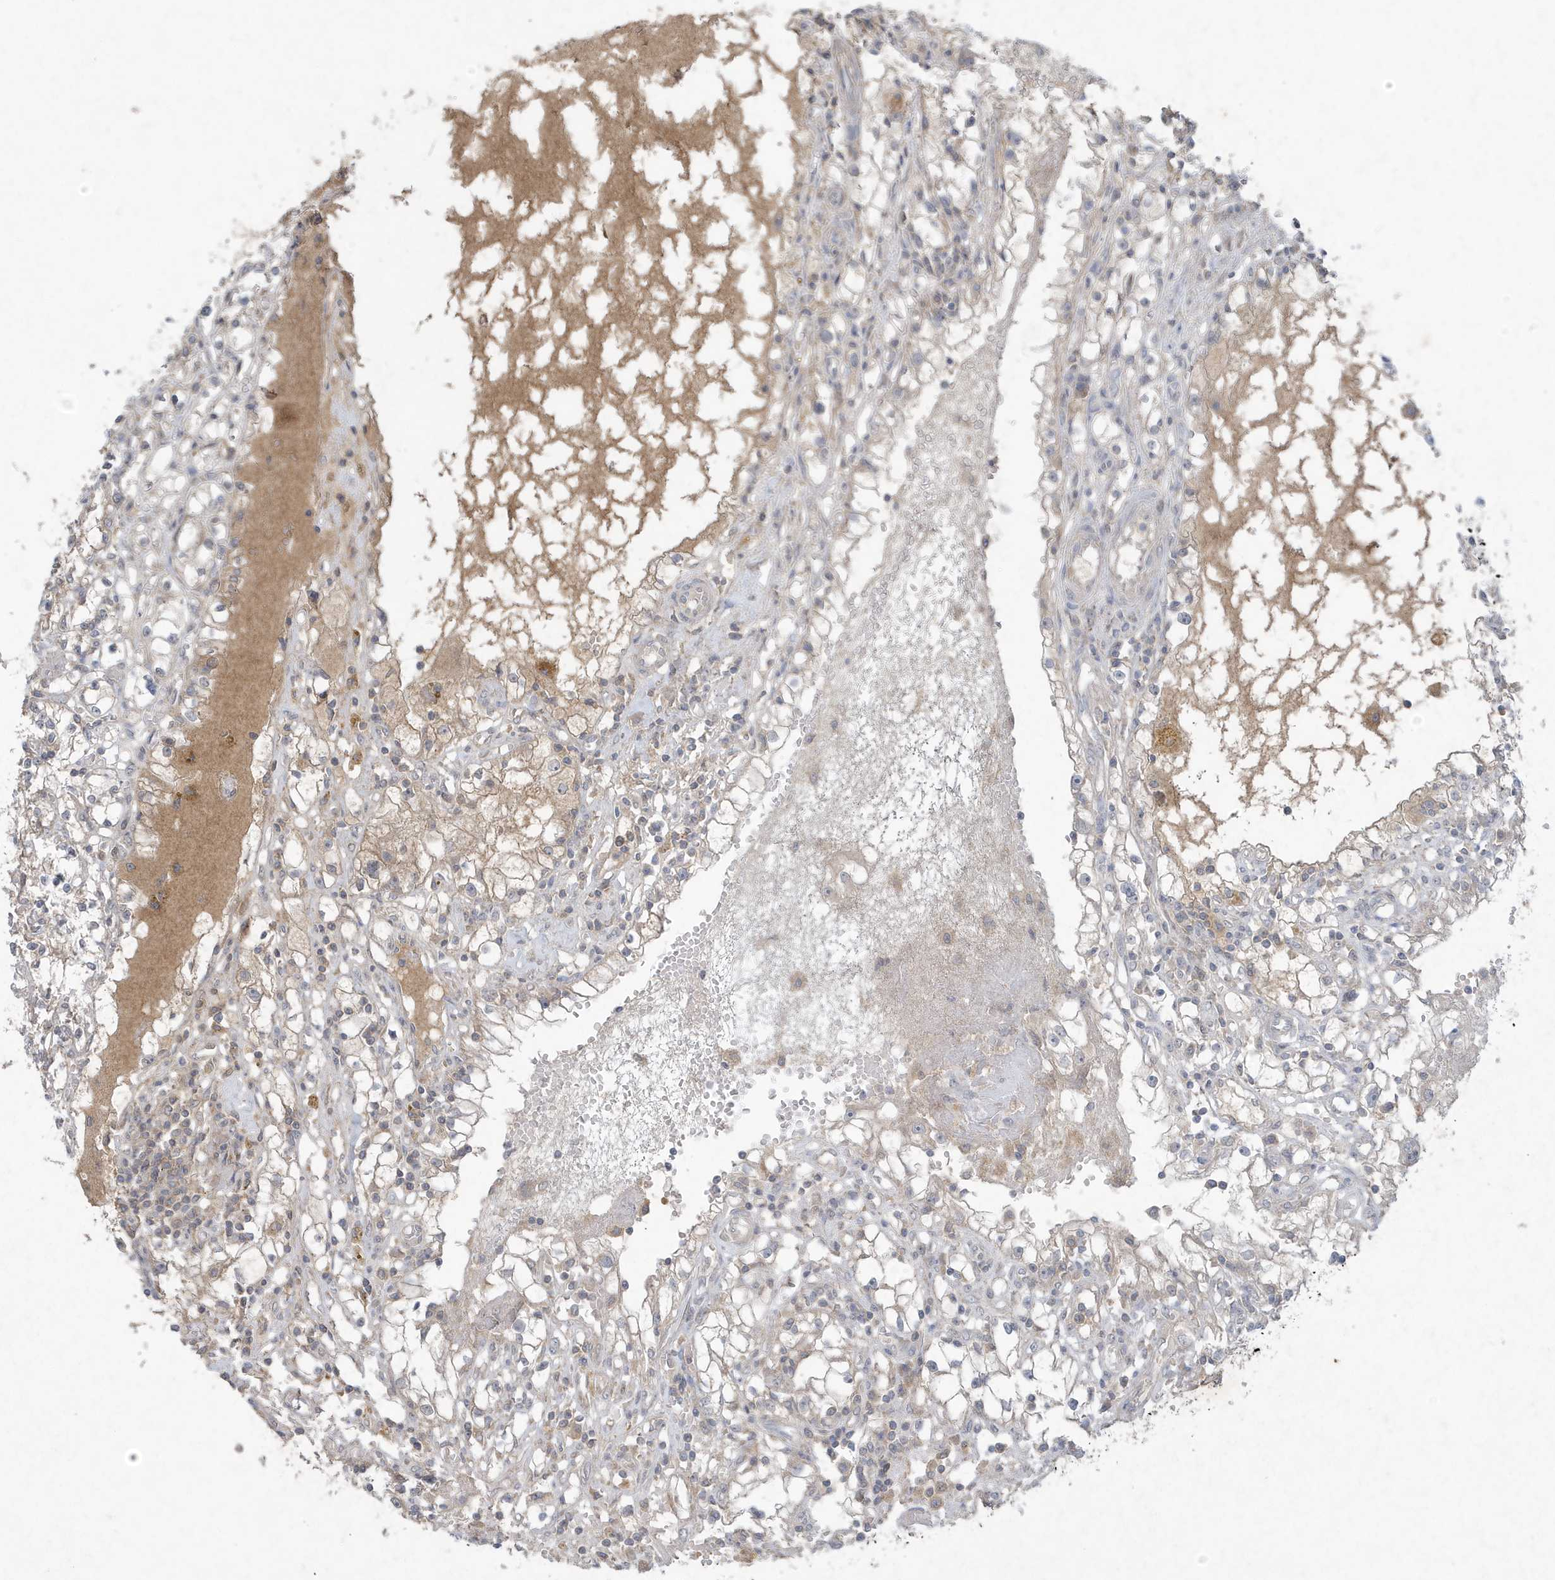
{"staining": {"intensity": "moderate", "quantity": "<25%", "location": "cytoplasmic/membranous"}, "tissue": "renal cancer", "cell_type": "Tumor cells", "image_type": "cancer", "snomed": [{"axis": "morphology", "description": "Adenocarcinoma, NOS"}, {"axis": "topography", "description": "Kidney"}], "caption": "Adenocarcinoma (renal) was stained to show a protein in brown. There is low levels of moderate cytoplasmic/membranous expression in about <25% of tumor cells.", "gene": "C1RL", "patient": {"sex": "male", "age": 56}}